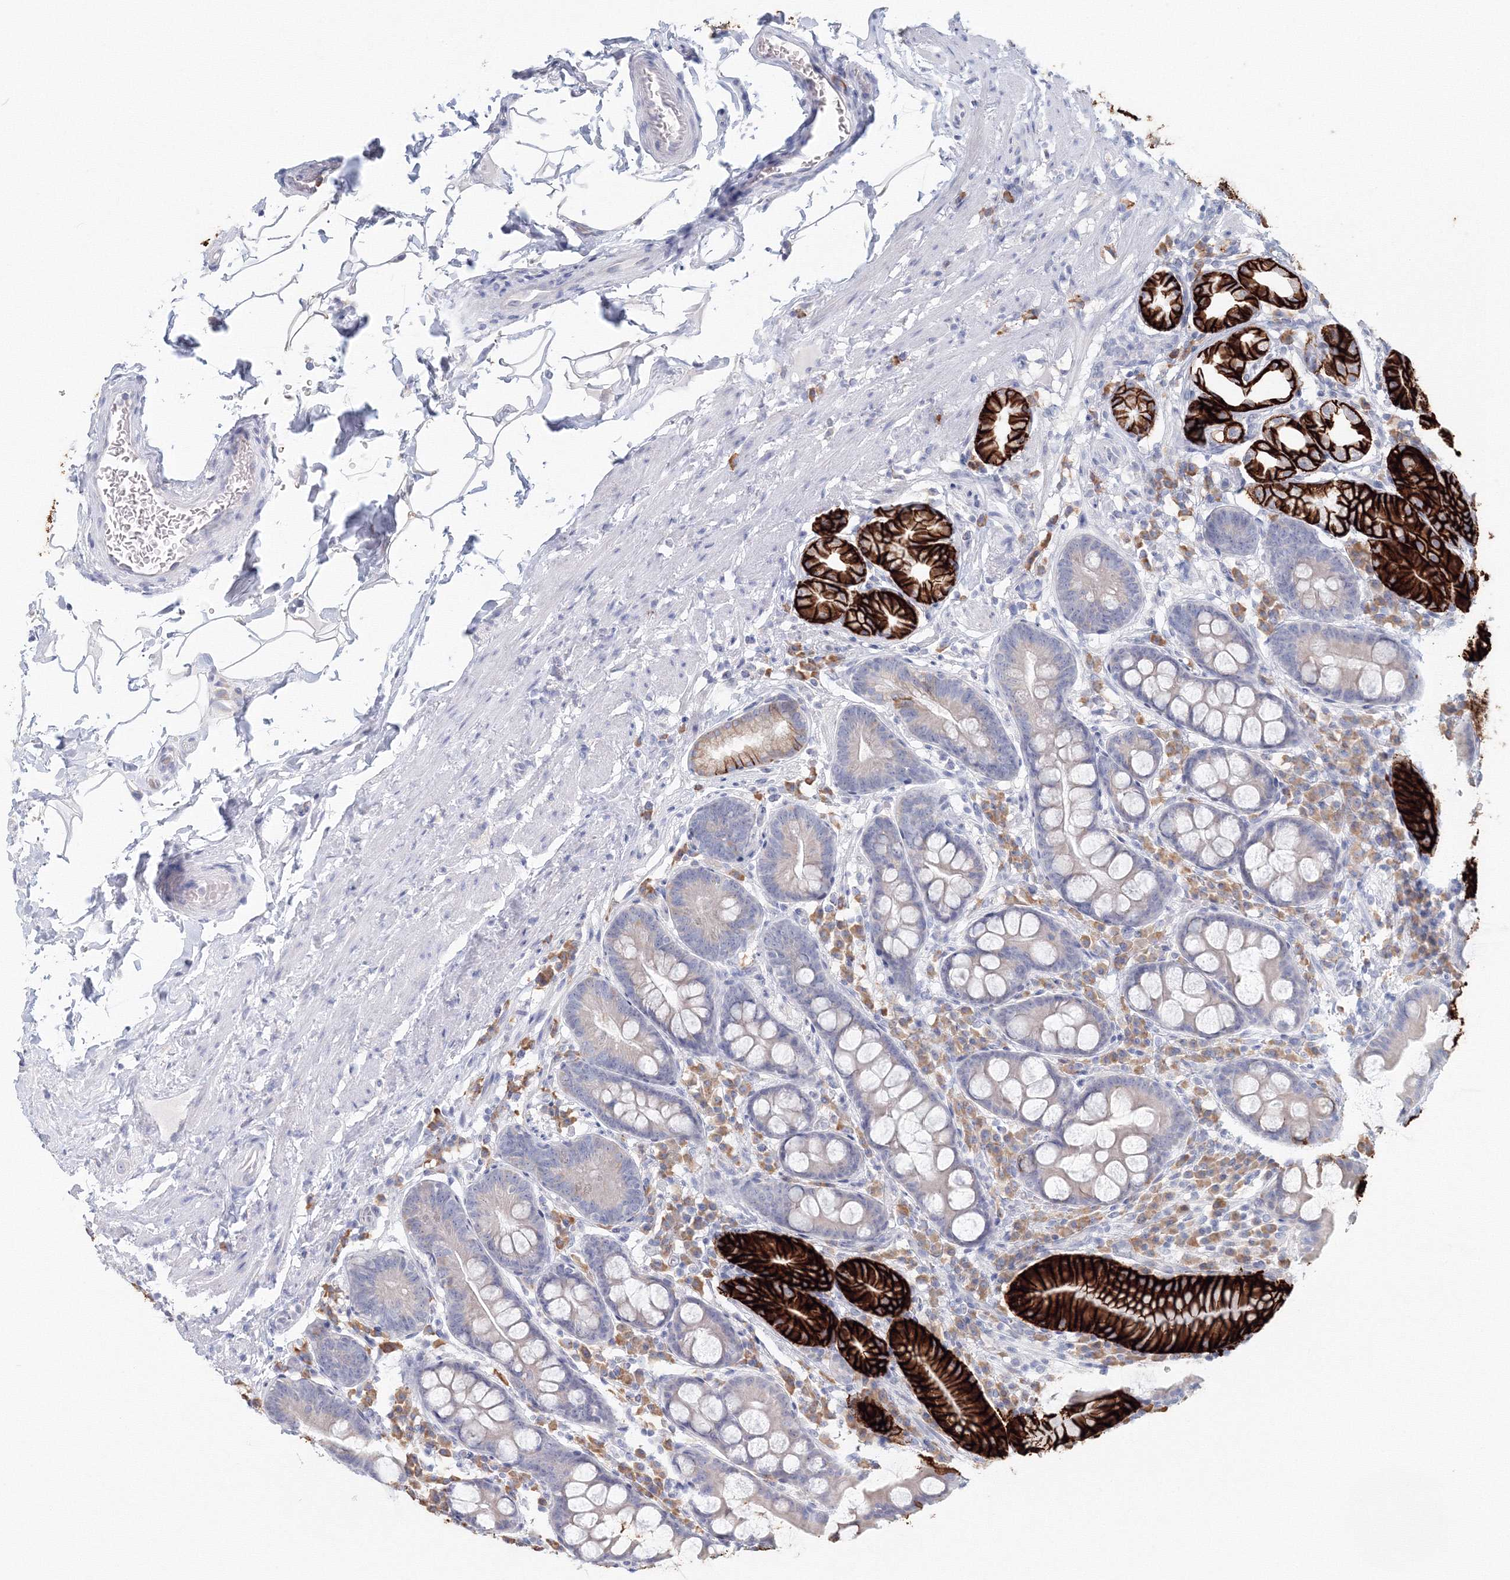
{"staining": {"intensity": "strong", "quantity": "25%-75%", "location": "cytoplasmic/membranous"}, "tissue": "stomach", "cell_type": "Glandular cells", "image_type": "normal", "snomed": [{"axis": "morphology", "description": "Normal tissue, NOS"}, {"axis": "topography", "description": "Stomach, lower"}], "caption": "A high-resolution micrograph shows immunohistochemistry staining of normal stomach, which shows strong cytoplasmic/membranous positivity in approximately 25%-75% of glandular cells.", "gene": "VSIG1", "patient": {"sex": "male", "age": 52}}